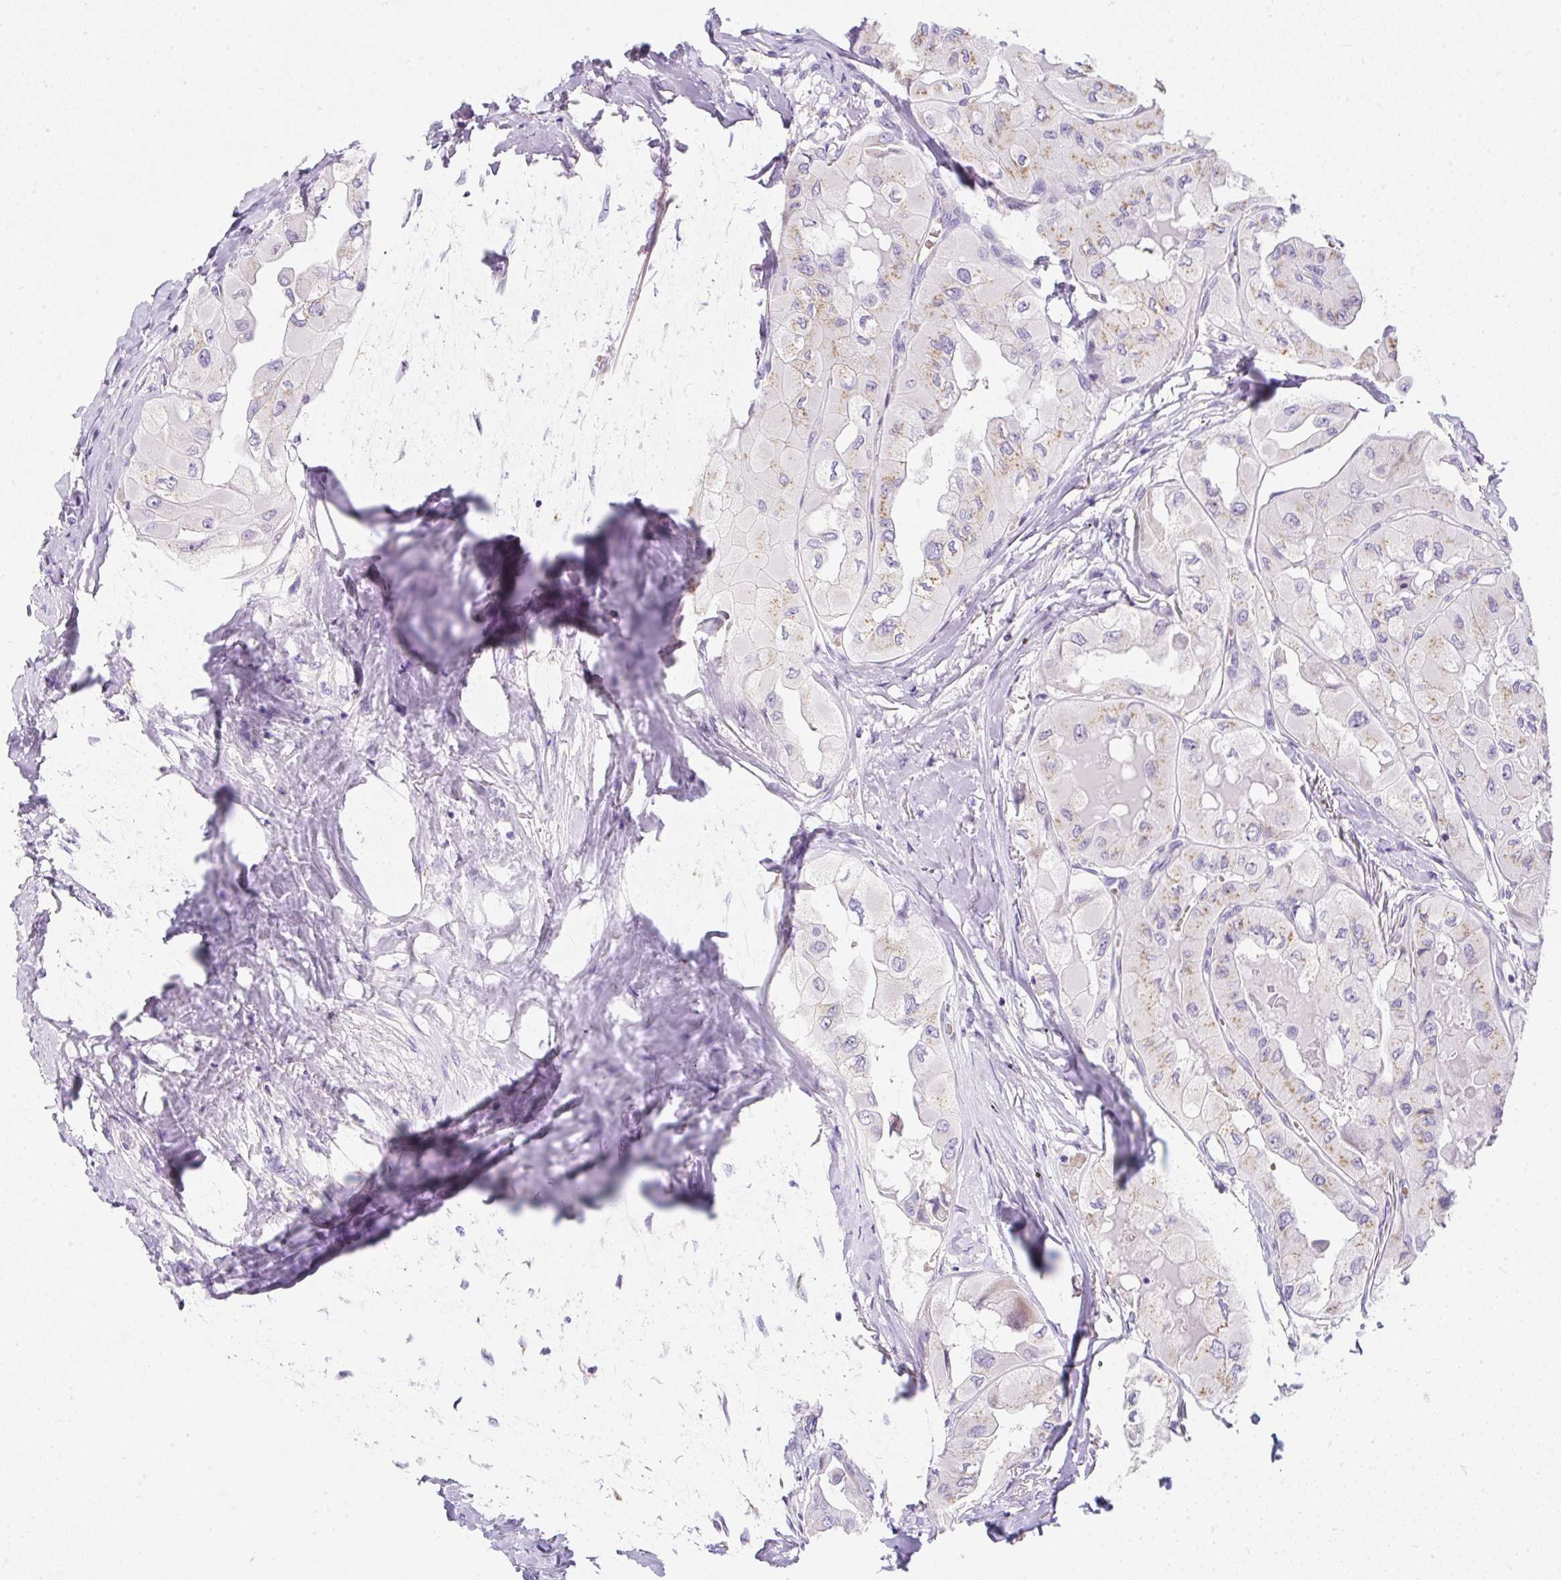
{"staining": {"intensity": "weak", "quantity": "25%-75%", "location": "cytoplasmic/membranous"}, "tissue": "thyroid cancer", "cell_type": "Tumor cells", "image_type": "cancer", "snomed": [{"axis": "morphology", "description": "Normal tissue, NOS"}, {"axis": "morphology", "description": "Papillary adenocarcinoma, NOS"}, {"axis": "topography", "description": "Thyroid gland"}], "caption": "IHC photomicrograph of neoplastic tissue: human thyroid cancer (papillary adenocarcinoma) stained using IHC reveals low levels of weak protein expression localized specifically in the cytoplasmic/membranous of tumor cells, appearing as a cytoplasmic/membranous brown color.", "gene": "DTX4", "patient": {"sex": "female", "age": 59}}